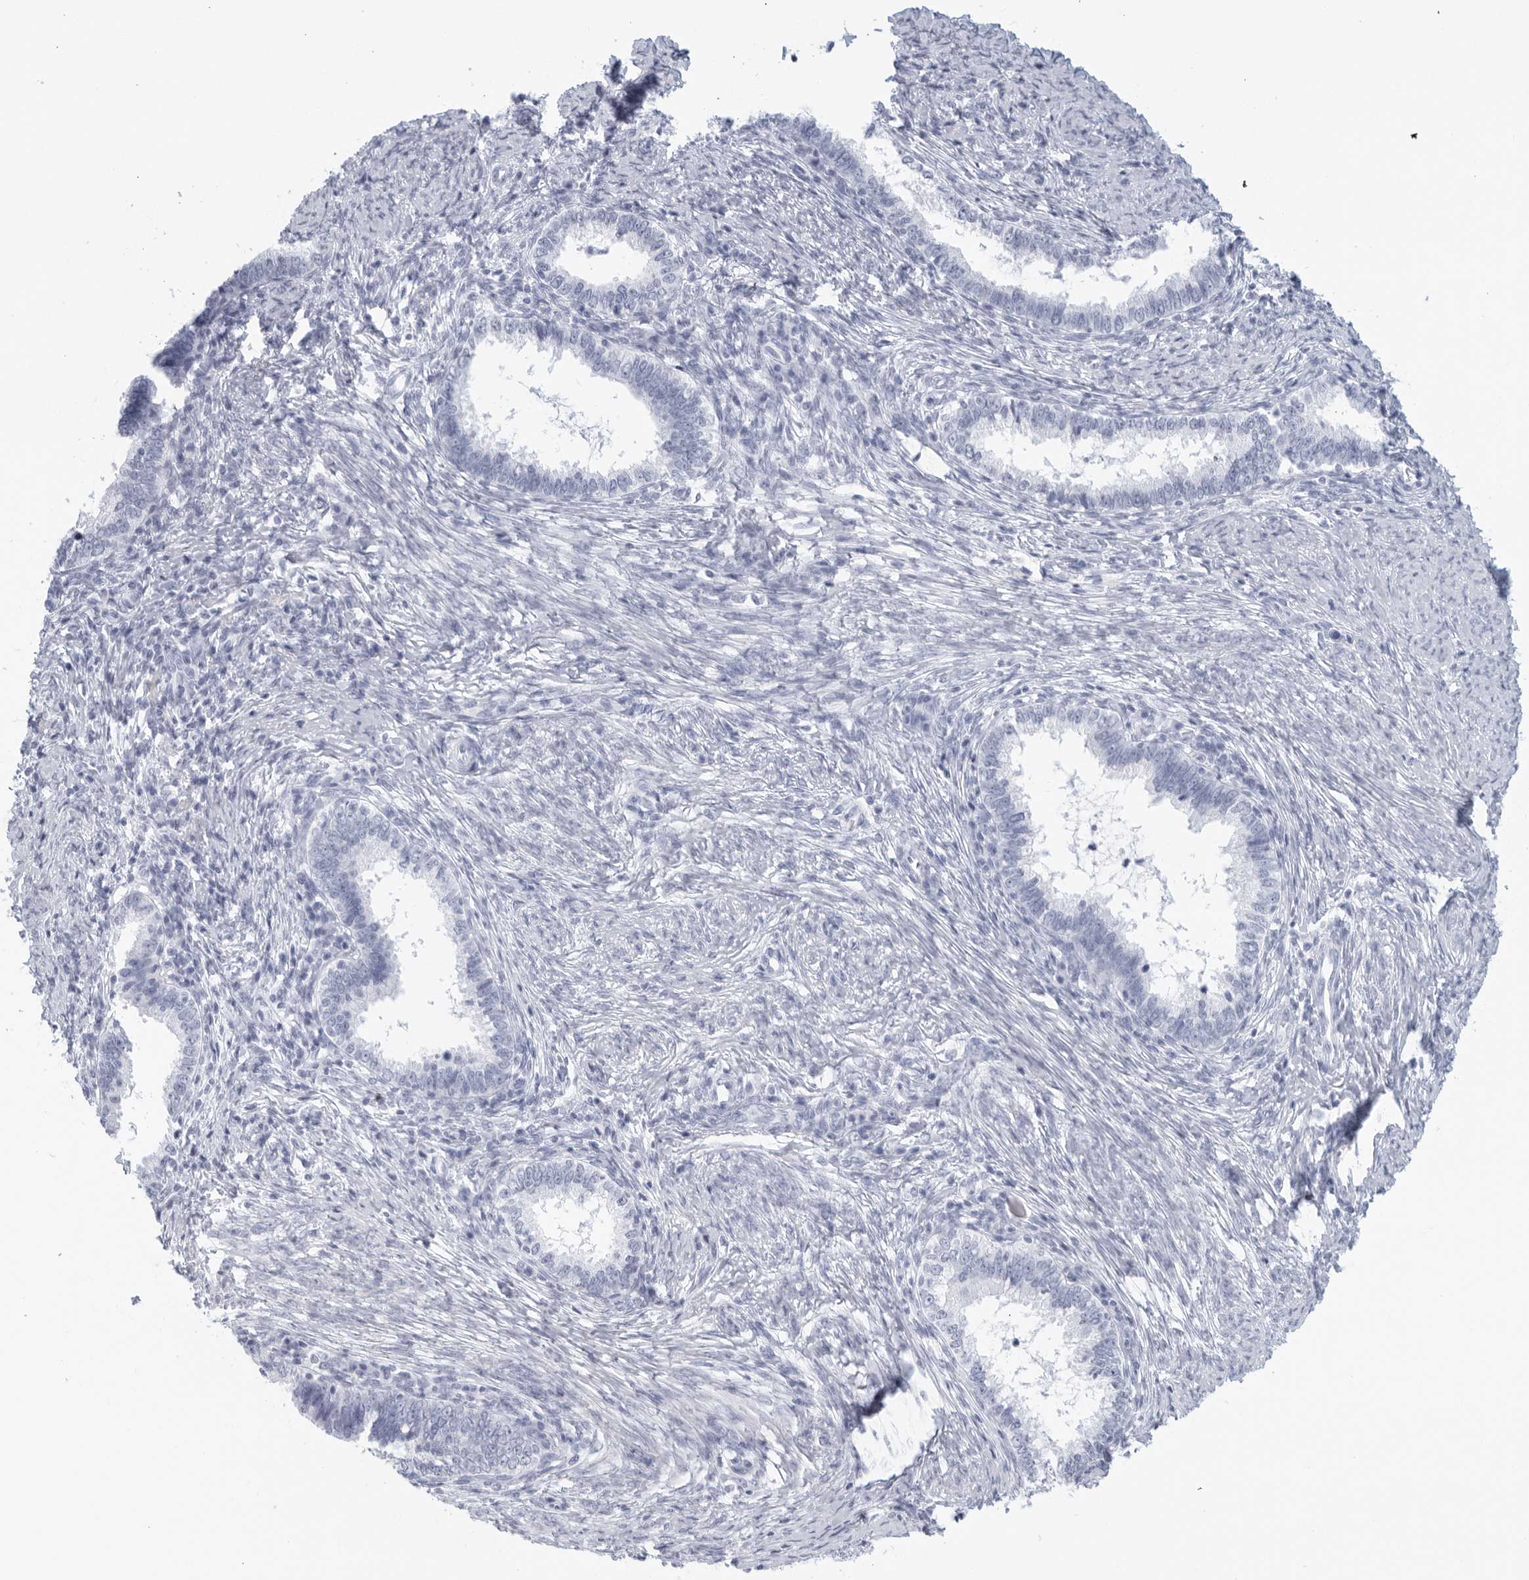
{"staining": {"intensity": "negative", "quantity": "none", "location": "none"}, "tissue": "cervical cancer", "cell_type": "Tumor cells", "image_type": "cancer", "snomed": [{"axis": "morphology", "description": "Adenocarcinoma, NOS"}, {"axis": "topography", "description": "Cervix"}], "caption": "IHC of human cervical cancer (adenocarcinoma) shows no expression in tumor cells.", "gene": "FGG", "patient": {"sex": "female", "age": 36}}